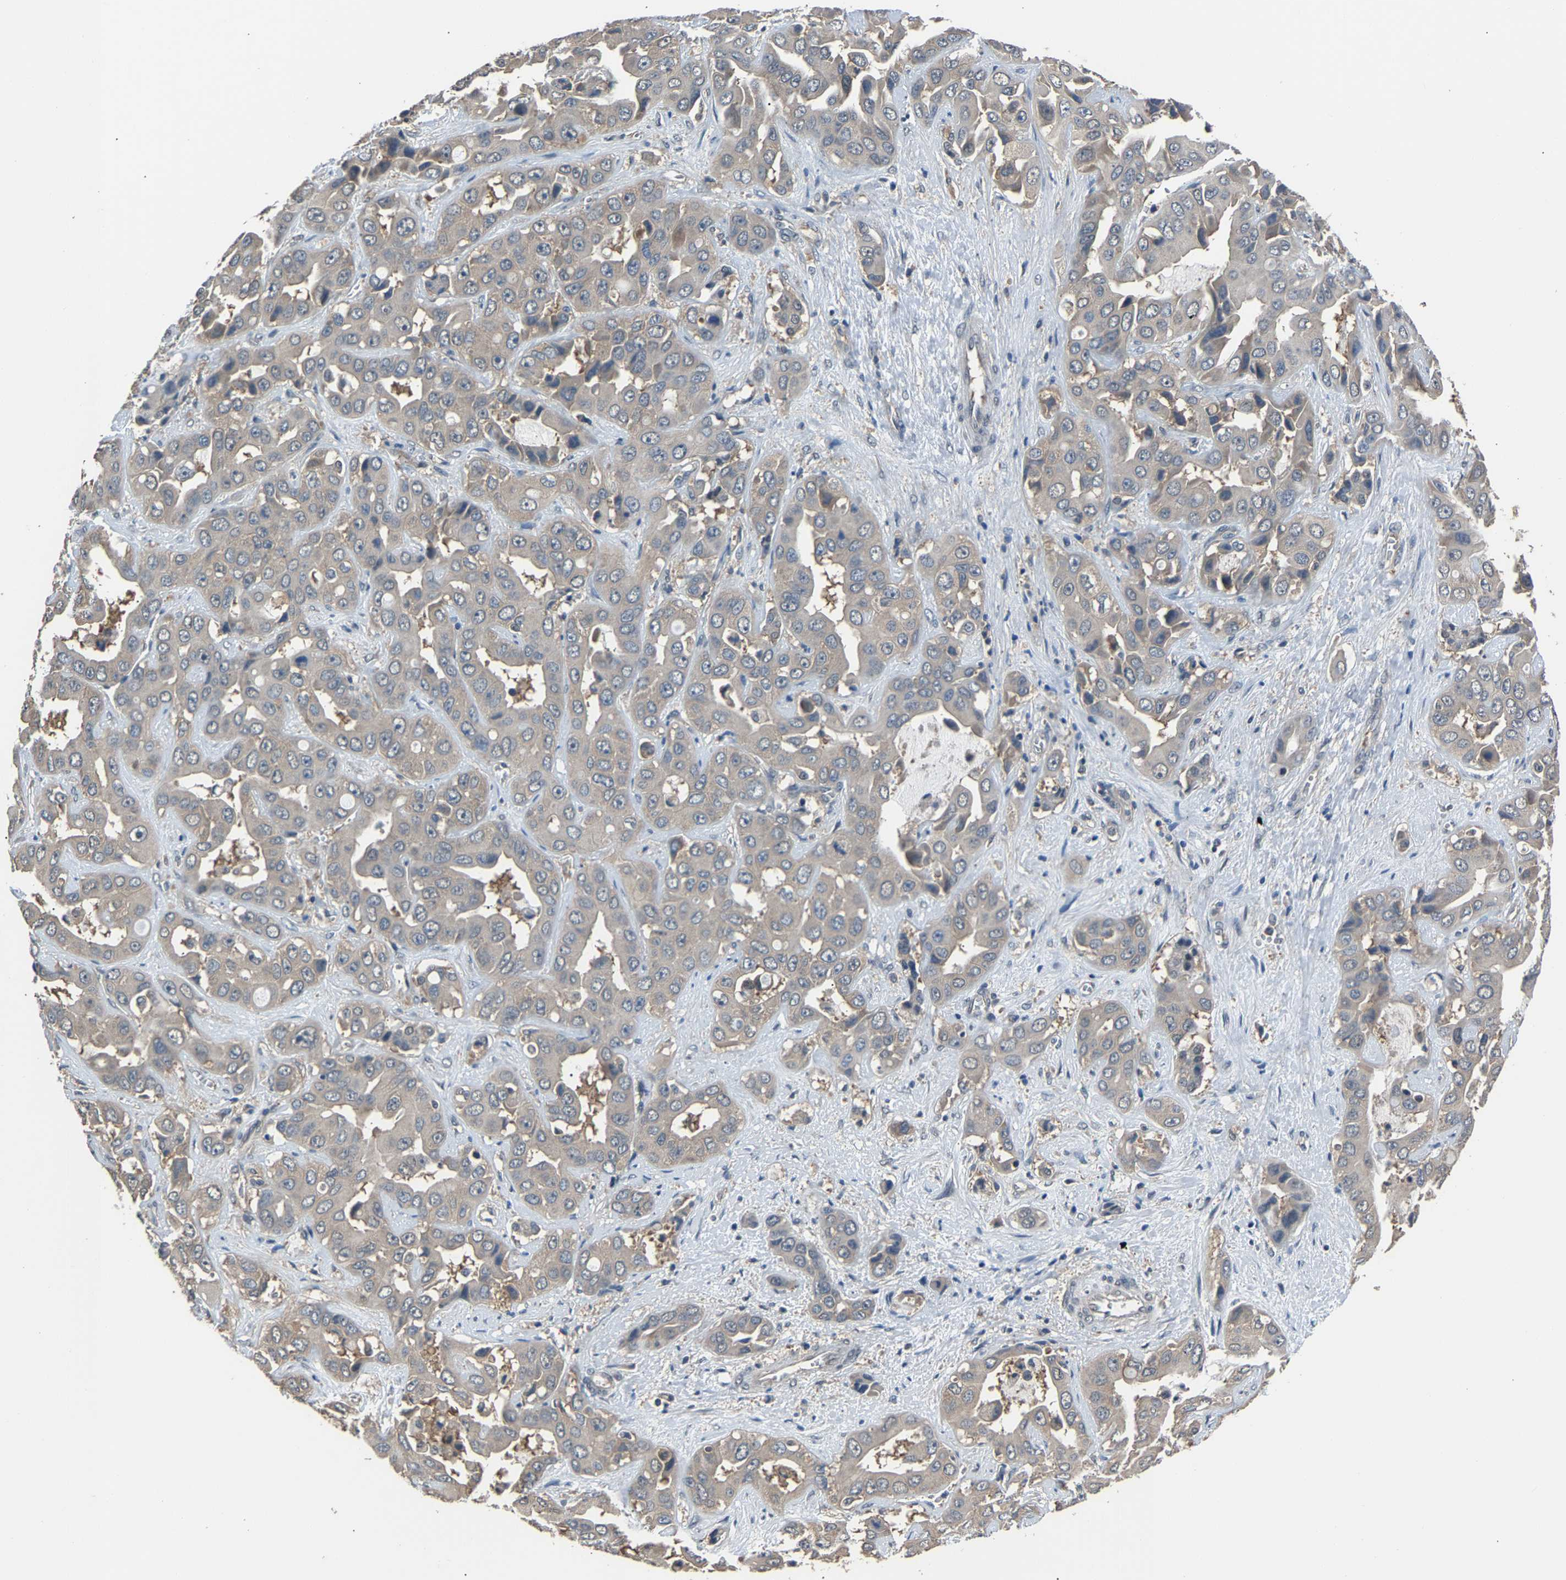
{"staining": {"intensity": "weak", "quantity": "<25%", "location": "cytoplasmic/membranous"}, "tissue": "liver cancer", "cell_type": "Tumor cells", "image_type": "cancer", "snomed": [{"axis": "morphology", "description": "Cholangiocarcinoma"}, {"axis": "topography", "description": "Liver"}], "caption": "Immunohistochemistry micrograph of liver cholangiocarcinoma stained for a protein (brown), which exhibits no staining in tumor cells.", "gene": "ABCC9", "patient": {"sex": "female", "age": 52}}